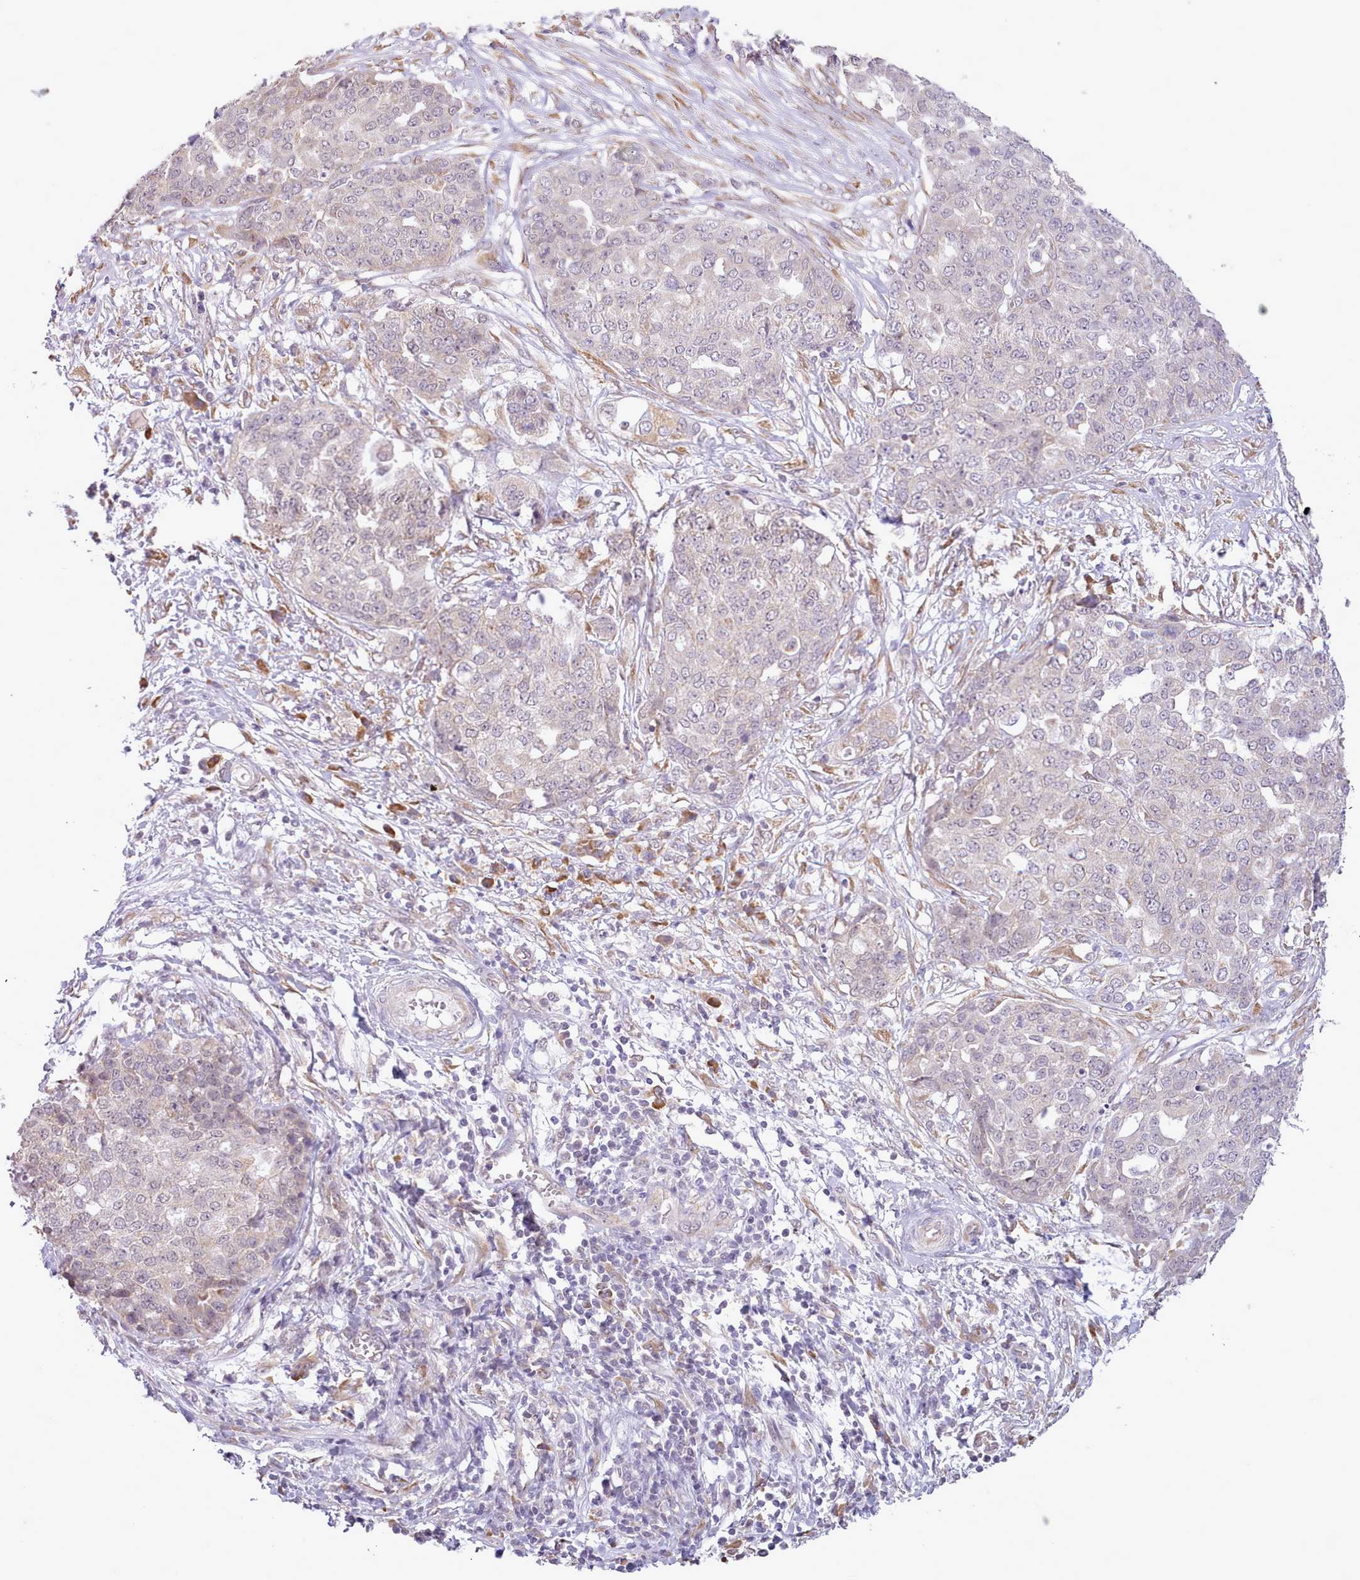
{"staining": {"intensity": "negative", "quantity": "none", "location": "none"}, "tissue": "ovarian cancer", "cell_type": "Tumor cells", "image_type": "cancer", "snomed": [{"axis": "morphology", "description": "Cystadenocarcinoma, serous, NOS"}, {"axis": "topography", "description": "Soft tissue"}, {"axis": "topography", "description": "Ovary"}], "caption": "The histopathology image reveals no staining of tumor cells in ovarian serous cystadenocarcinoma.", "gene": "SEC61B", "patient": {"sex": "female", "age": 57}}